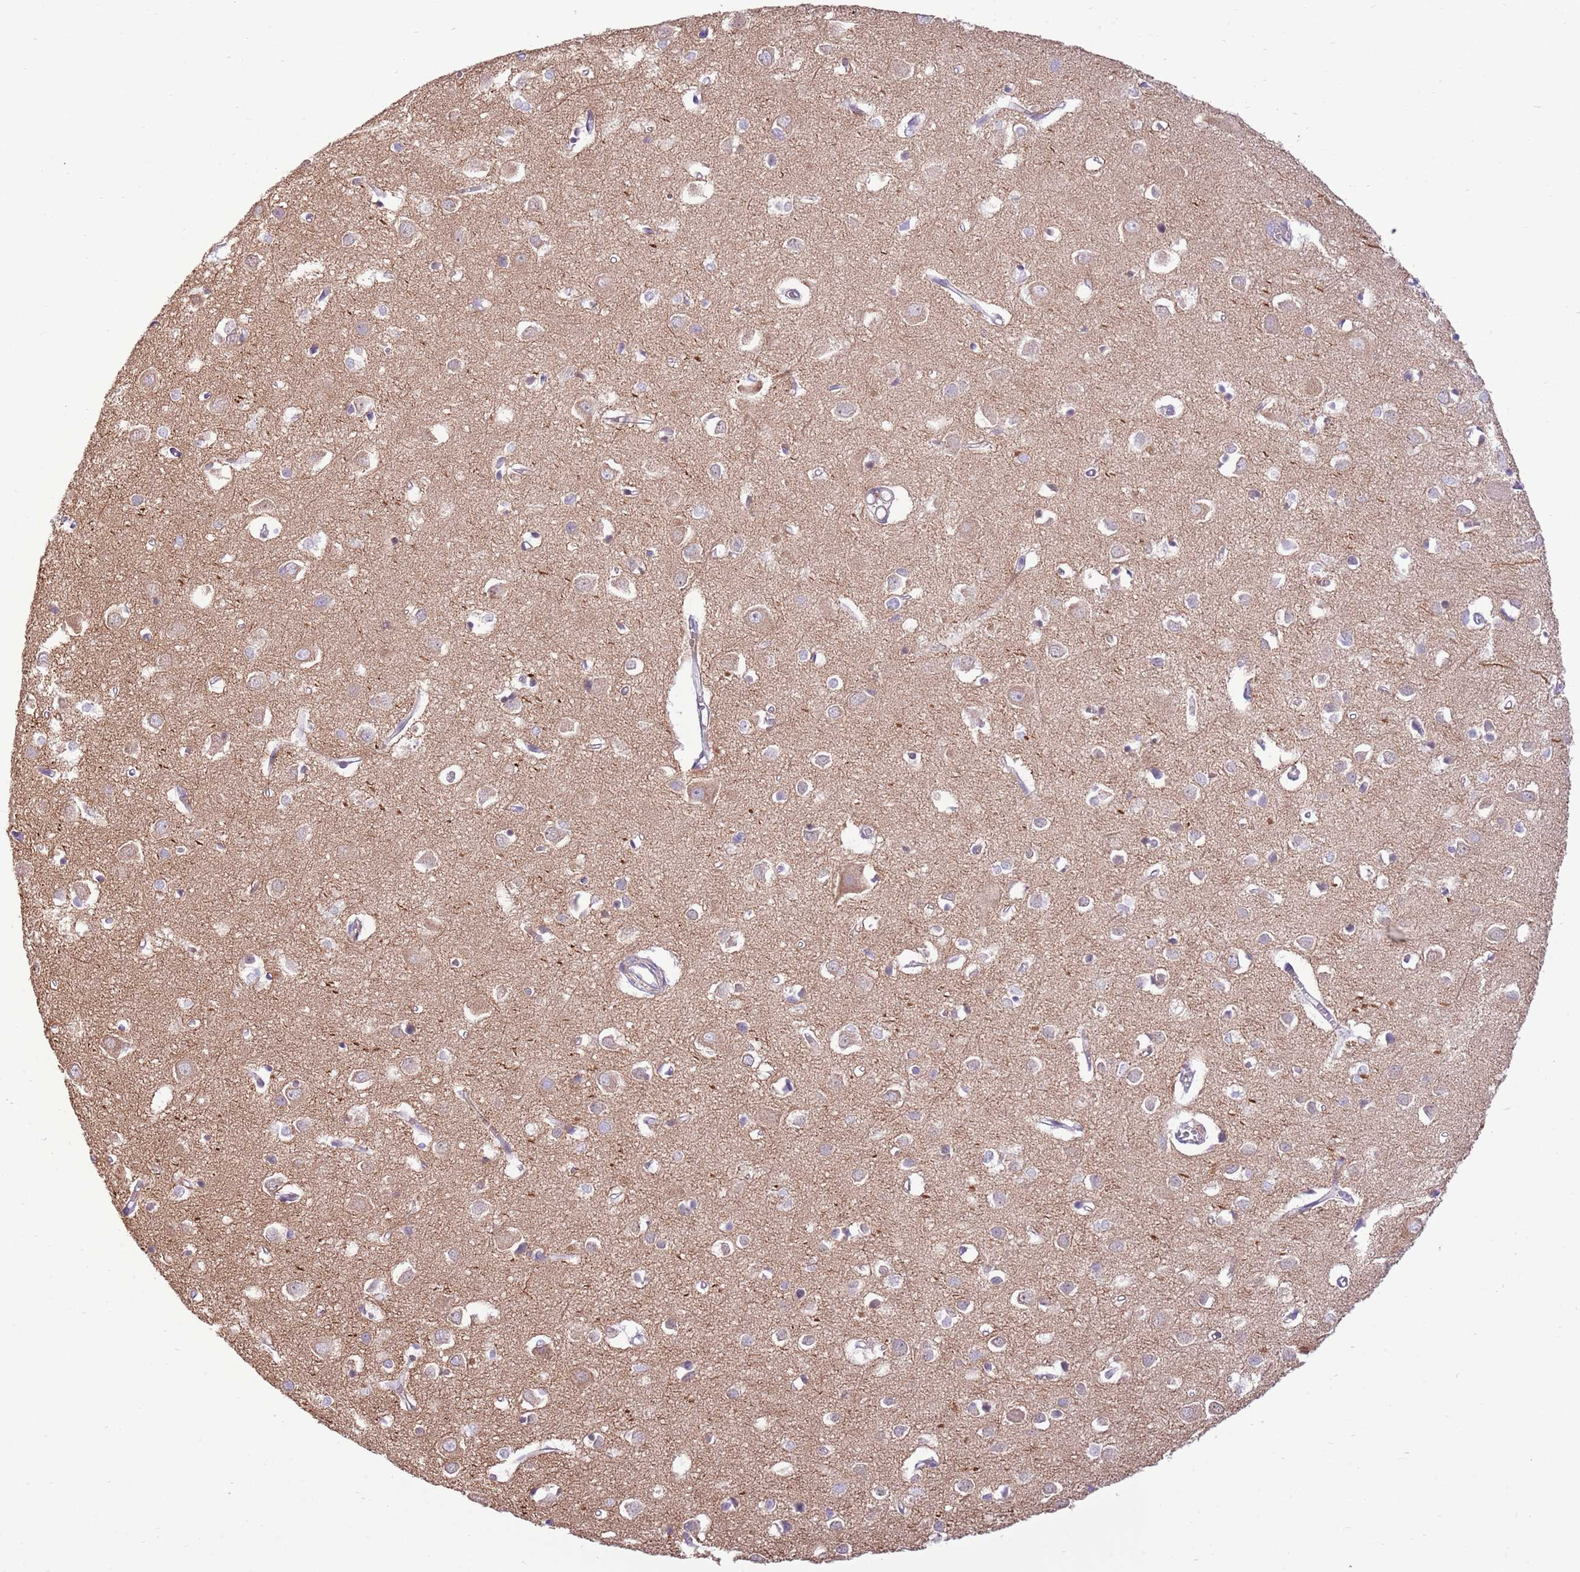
{"staining": {"intensity": "negative", "quantity": "none", "location": "none"}, "tissue": "cerebral cortex", "cell_type": "Endothelial cells", "image_type": "normal", "snomed": [{"axis": "morphology", "description": "Normal tissue, NOS"}, {"axis": "topography", "description": "Cerebral cortex"}], "caption": "Immunohistochemical staining of benign cerebral cortex reveals no significant positivity in endothelial cells. (Stains: DAB (3,3'-diaminobenzidine) immunohistochemistry with hematoxylin counter stain, Microscopy: brightfield microscopy at high magnification).", "gene": "ZC4H2", "patient": {"sex": "female", "age": 64}}